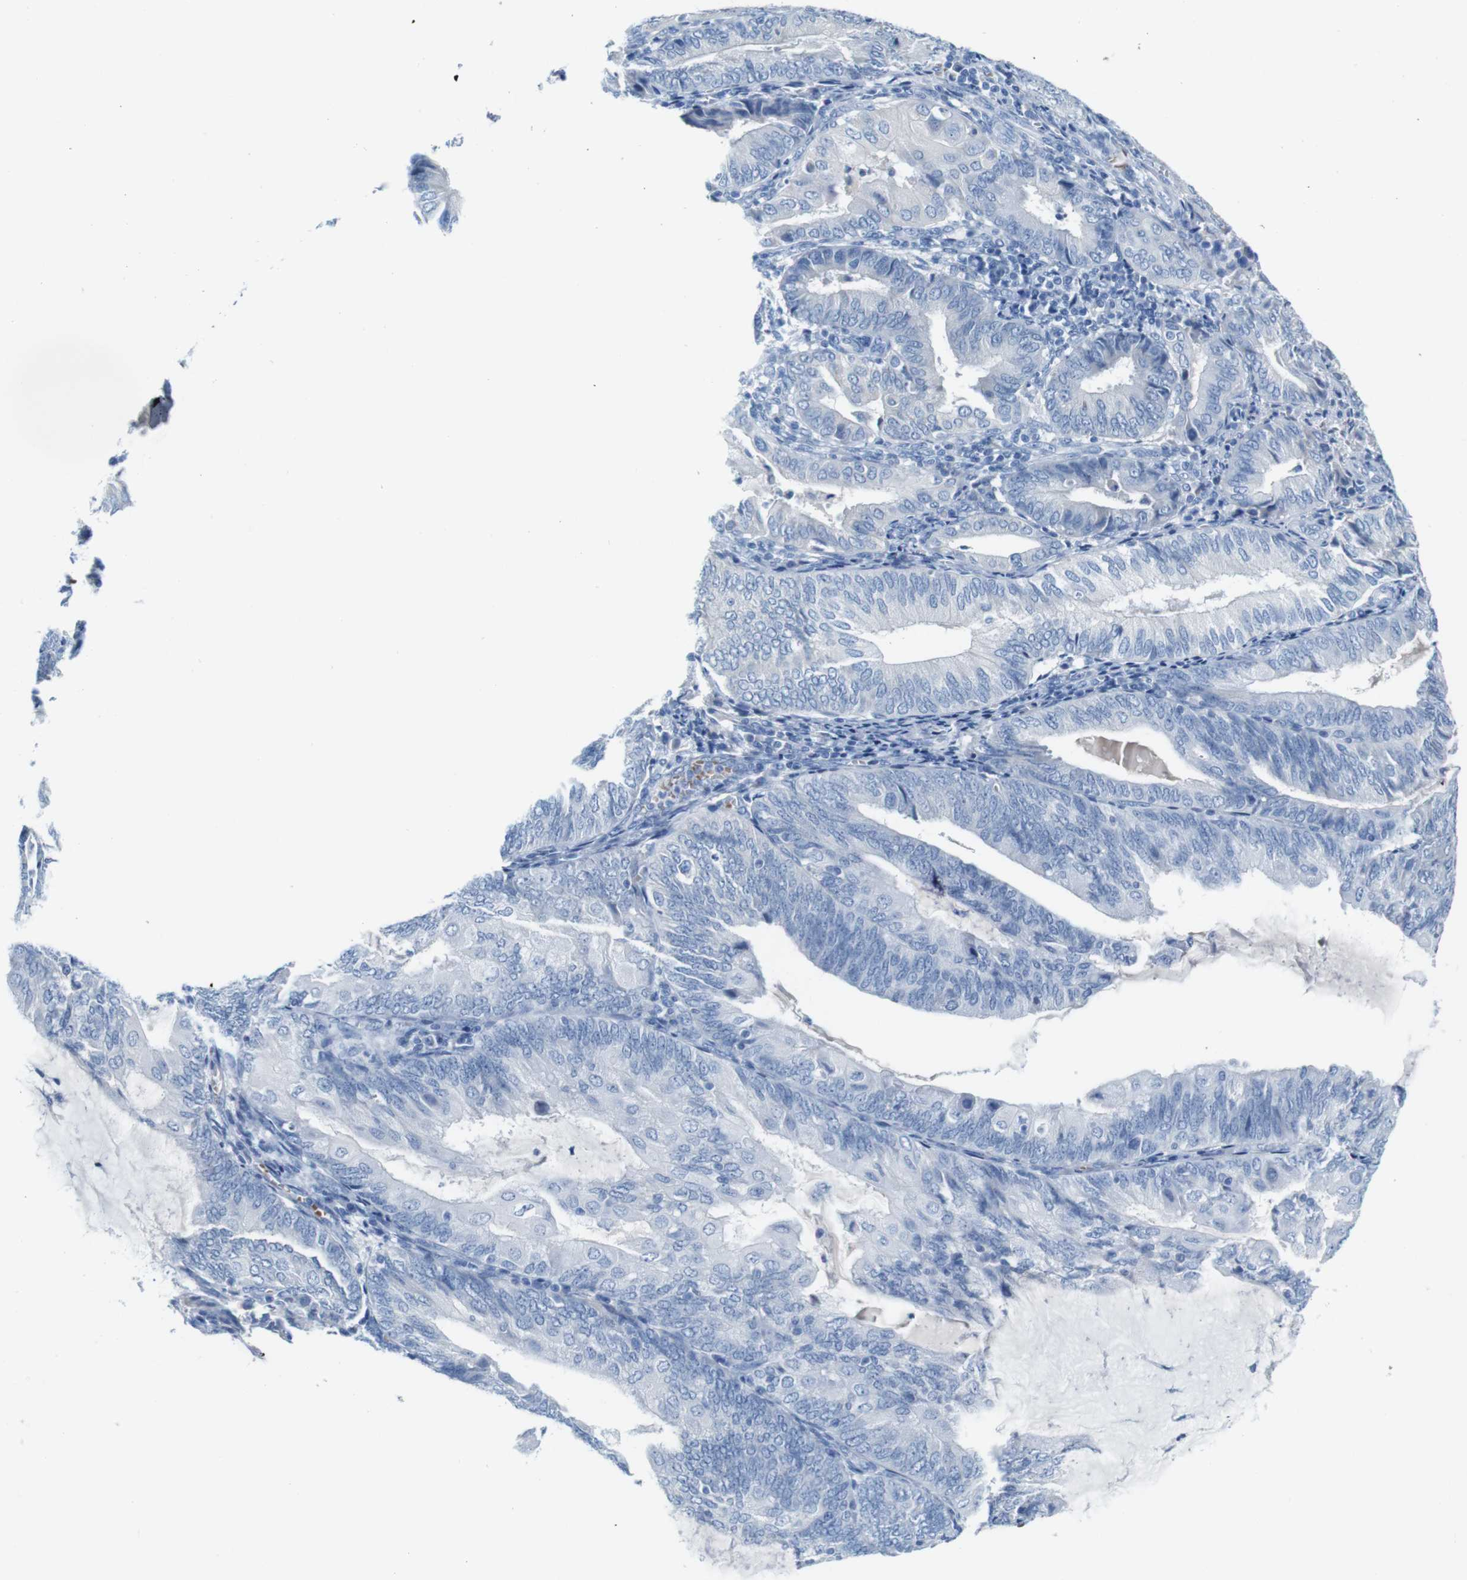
{"staining": {"intensity": "negative", "quantity": "none", "location": "none"}, "tissue": "endometrial cancer", "cell_type": "Tumor cells", "image_type": "cancer", "snomed": [{"axis": "morphology", "description": "Adenocarcinoma, NOS"}, {"axis": "topography", "description": "Endometrium"}], "caption": "Endometrial cancer stained for a protein using IHC reveals no positivity tumor cells.", "gene": "IGSF8", "patient": {"sex": "female", "age": 81}}